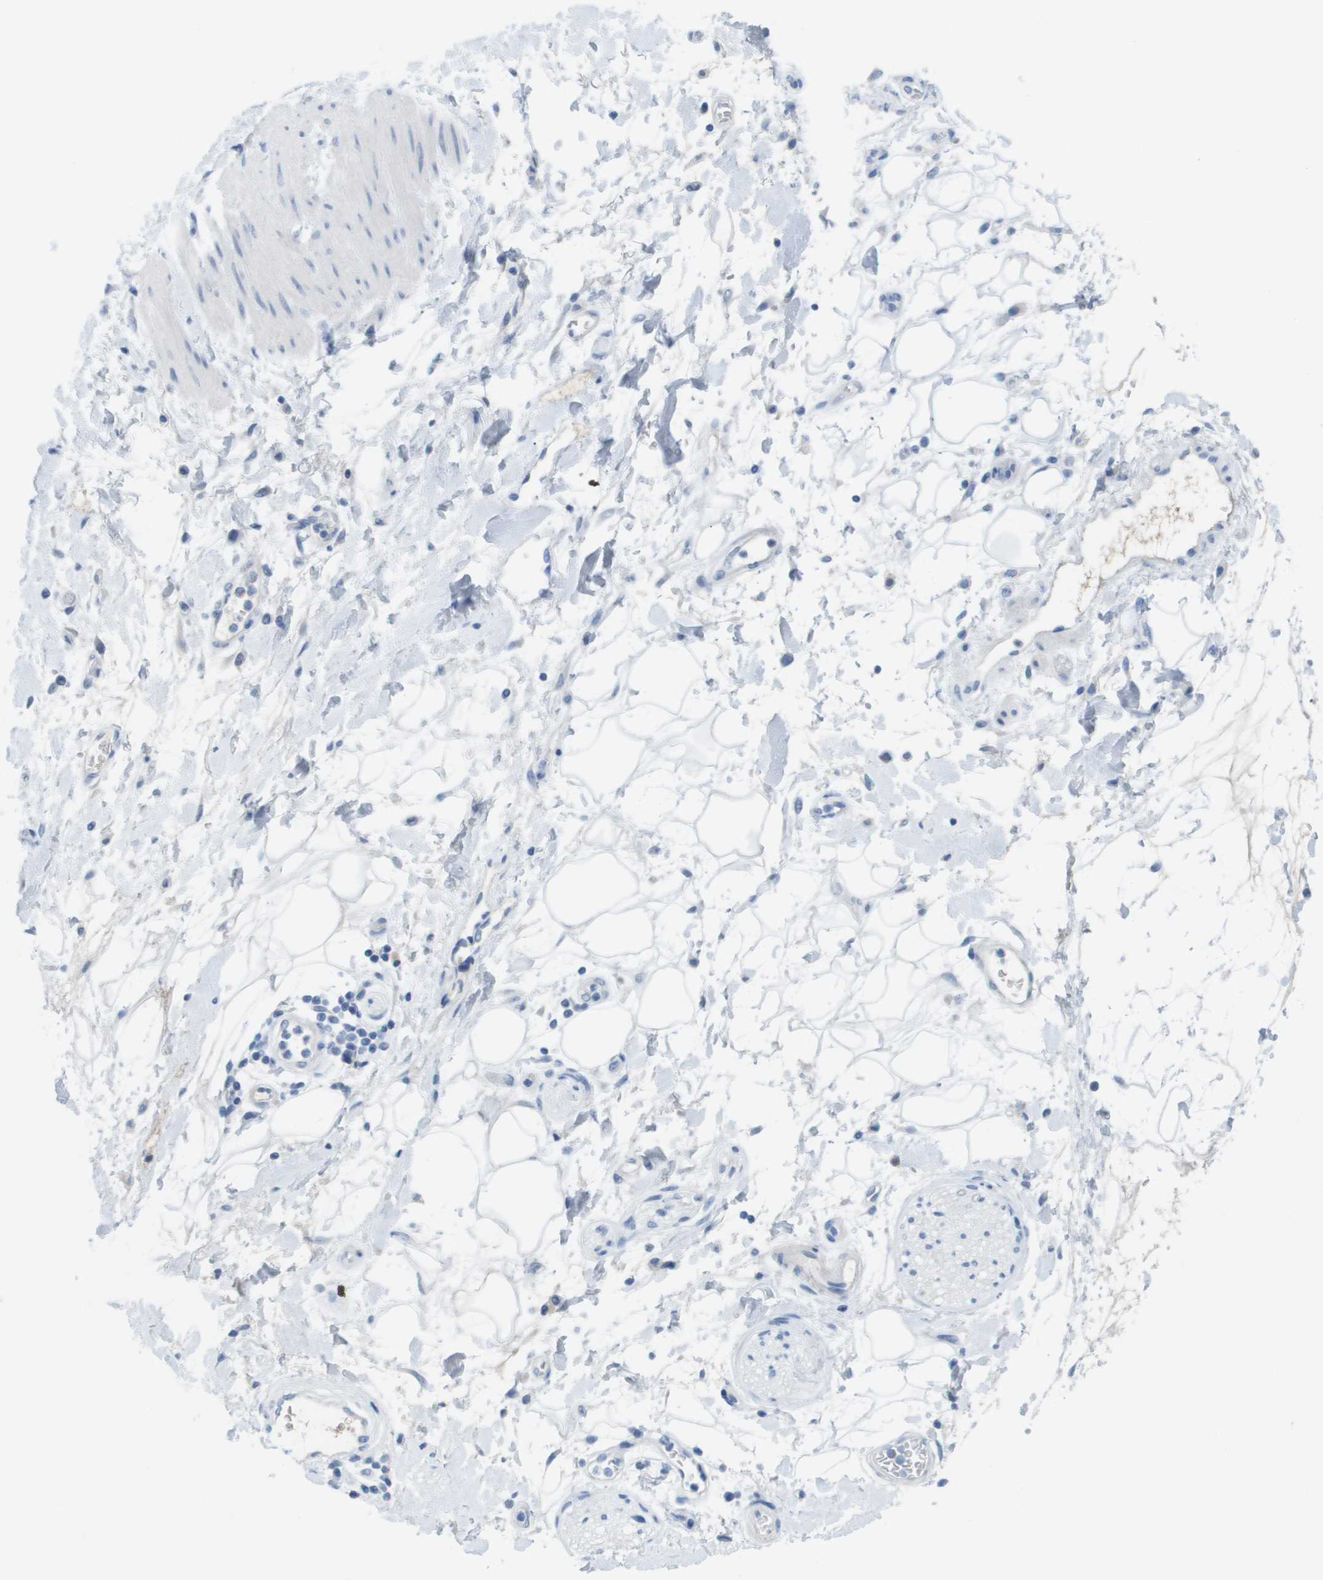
{"staining": {"intensity": "negative", "quantity": "none", "location": "none"}, "tissue": "adipose tissue", "cell_type": "Adipocytes", "image_type": "normal", "snomed": [{"axis": "morphology", "description": "Normal tissue, NOS"}, {"axis": "morphology", "description": "Adenocarcinoma, NOS"}, {"axis": "topography", "description": "Duodenum"}, {"axis": "topography", "description": "Peripheral nerve tissue"}], "caption": "Immunohistochemistry (IHC) photomicrograph of normal adipose tissue: adipose tissue stained with DAB (3,3'-diaminobenzidine) displays no significant protein positivity in adipocytes.", "gene": "GPR18", "patient": {"sex": "female", "age": 60}}